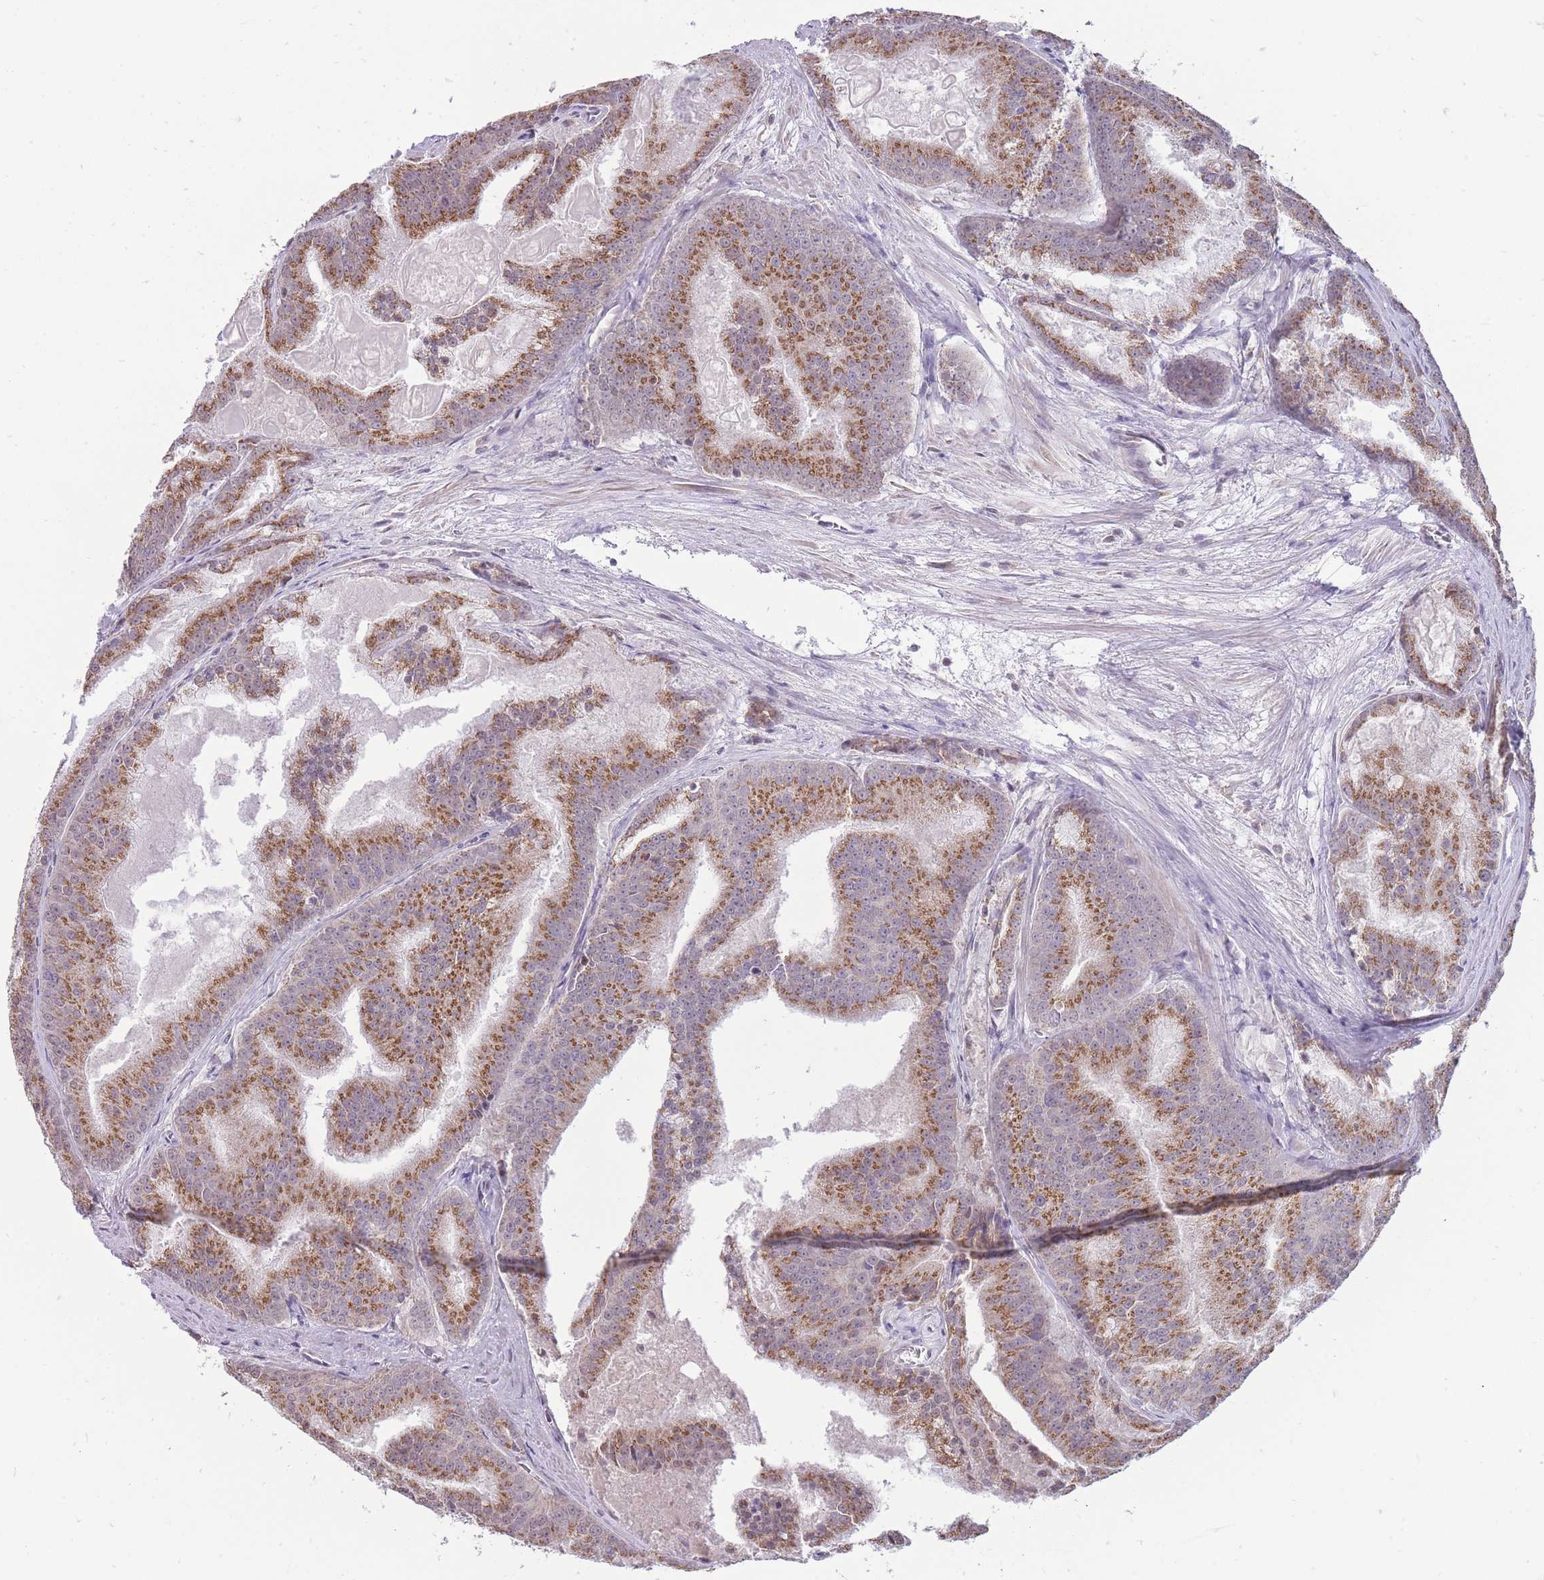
{"staining": {"intensity": "moderate", "quantity": ">75%", "location": "cytoplasmic/membranous"}, "tissue": "prostate cancer", "cell_type": "Tumor cells", "image_type": "cancer", "snomed": [{"axis": "morphology", "description": "Adenocarcinoma, High grade"}, {"axis": "topography", "description": "Prostate"}], "caption": "This micrograph displays immunohistochemistry (IHC) staining of prostate cancer, with medium moderate cytoplasmic/membranous positivity in approximately >75% of tumor cells.", "gene": "NELL1", "patient": {"sex": "male", "age": 61}}